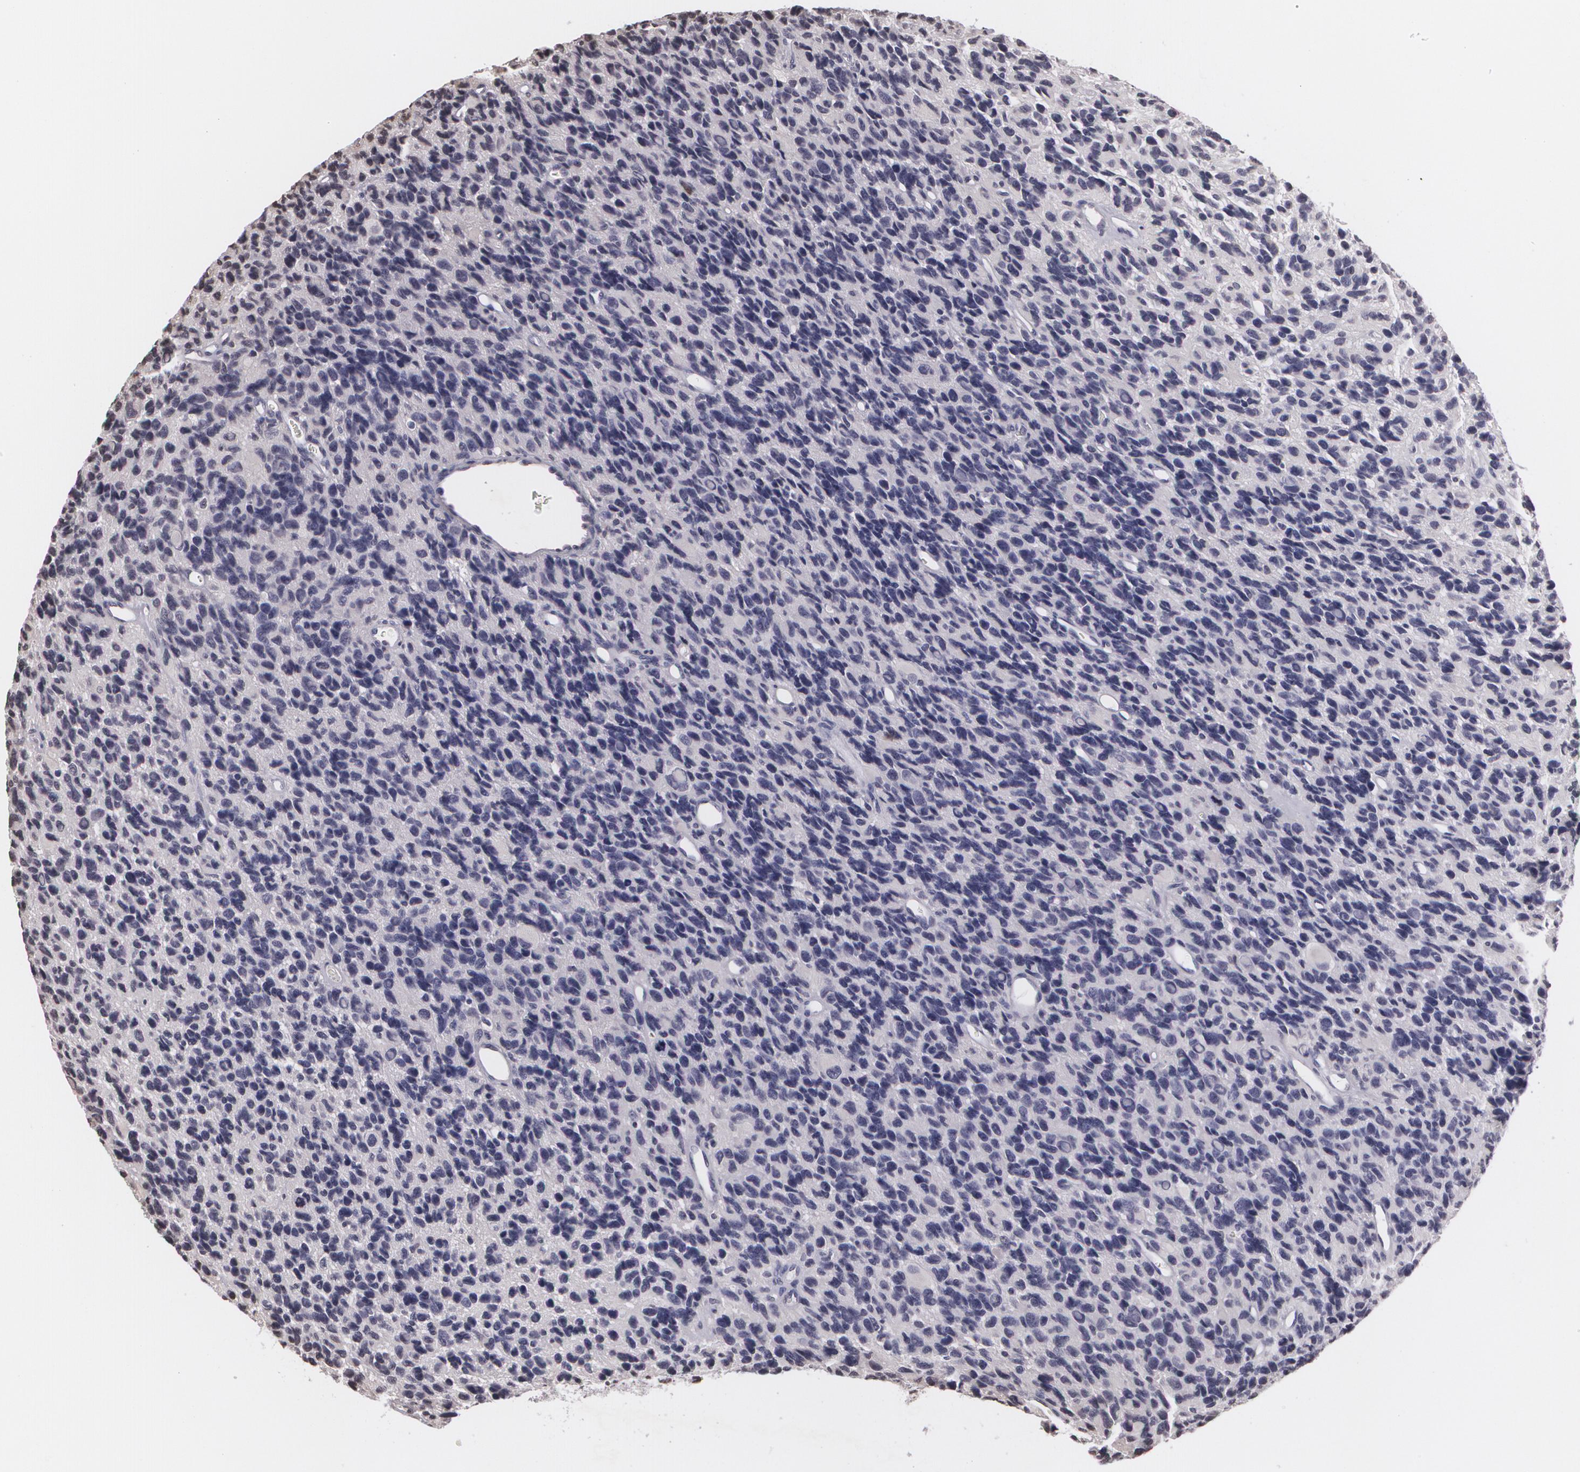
{"staining": {"intensity": "negative", "quantity": "none", "location": "none"}, "tissue": "glioma", "cell_type": "Tumor cells", "image_type": "cancer", "snomed": [{"axis": "morphology", "description": "Glioma, malignant, High grade"}, {"axis": "topography", "description": "Brain"}], "caption": "The image demonstrates no significant staining in tumor cells of malignant glioma (high-grade).", "gene": "MUC1", "patient": {"sex": "male", "age": 77}}